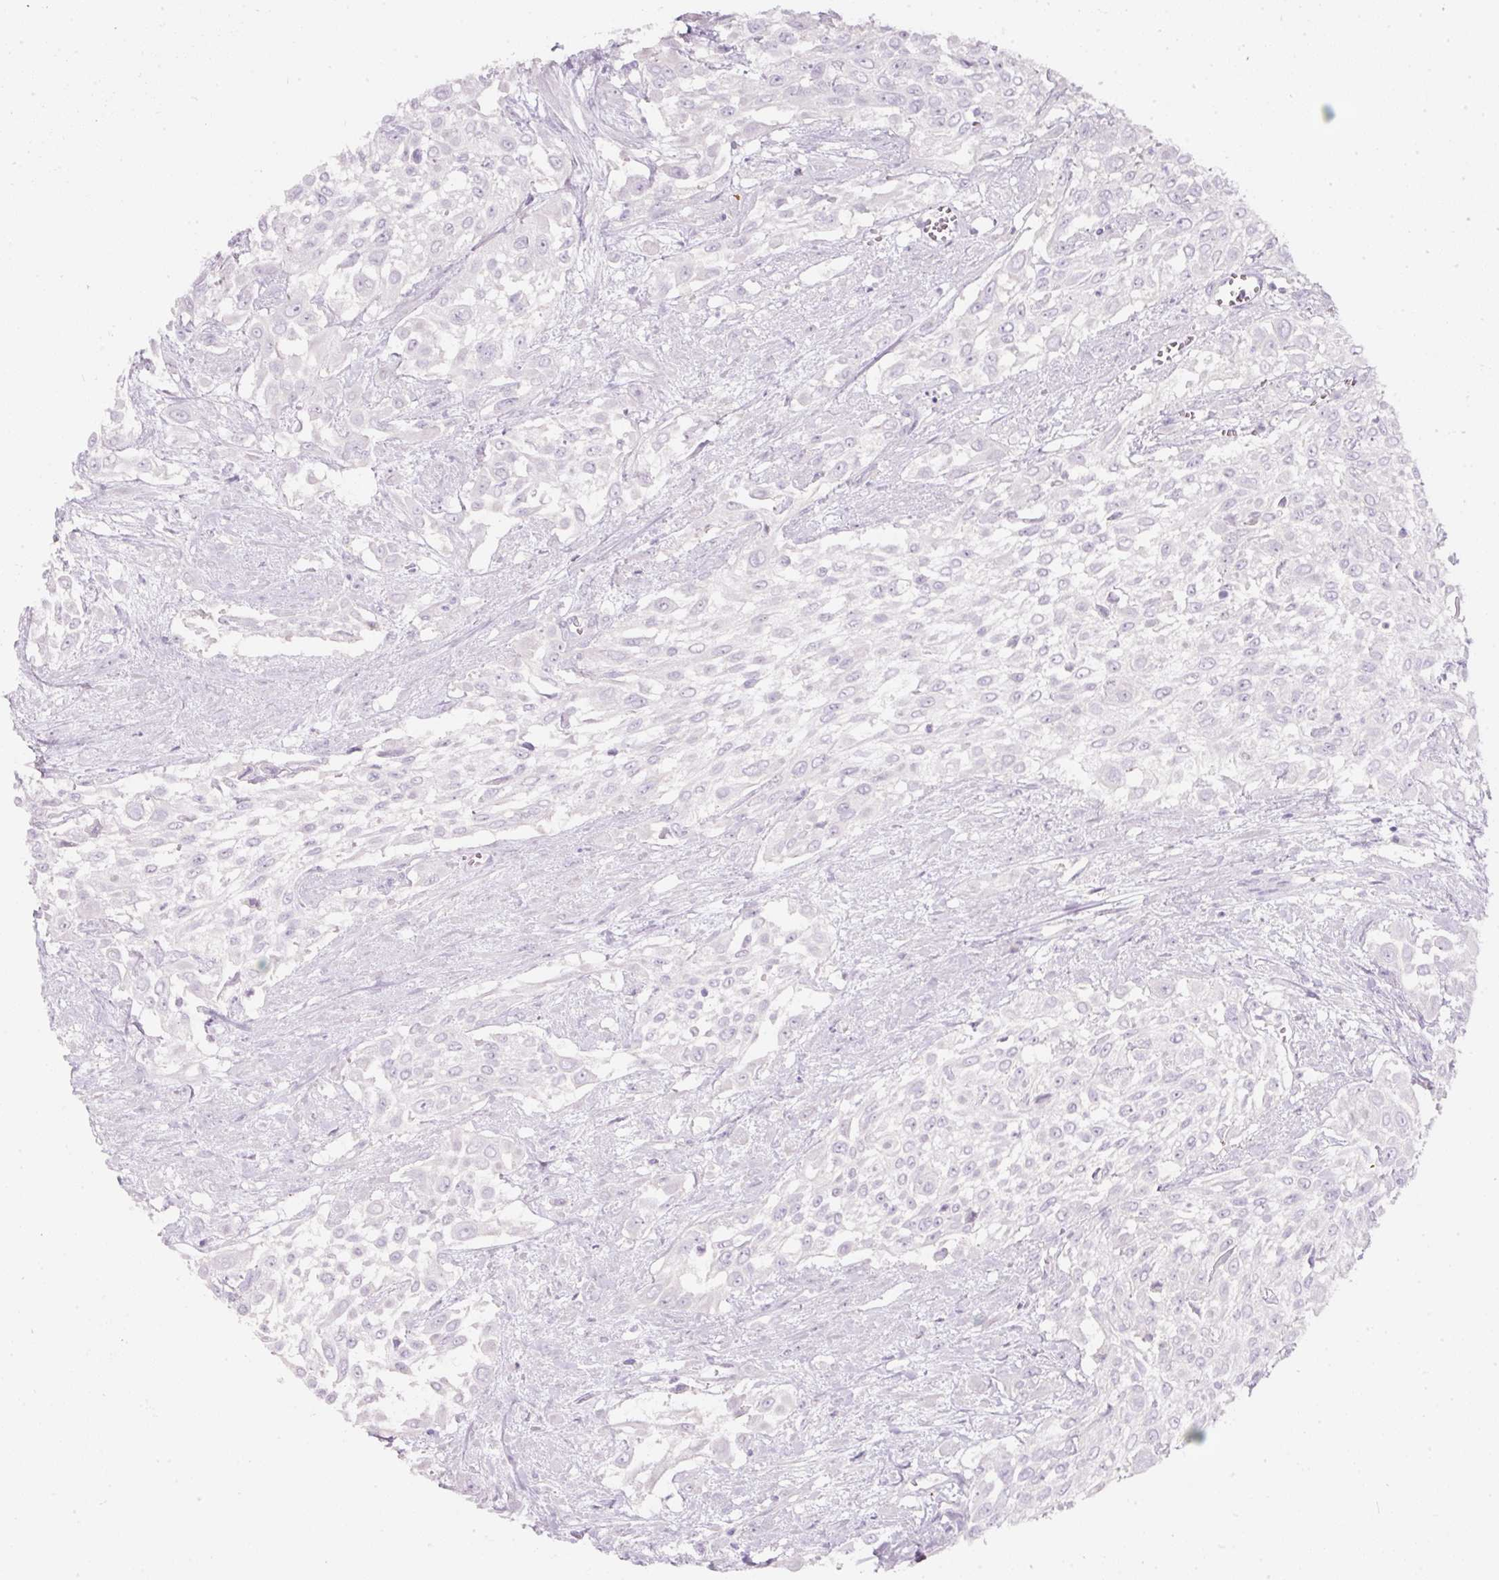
{"staining": {"intensity": "negative", "quantity": "none", "location": "none"}, "tissue": "urothelial cancer", "cell_type": "Tumor cells", "image_type": "cancer", "snomed": [{"axis": "morphology", "description": "Urothelial carcinoma, High grade"}, {"axis": "topography", "description": "Urinary bladder"}], "caption": "An immunohistochemistry image of high-grade urothelial carcinoma is shown. There is no staining in tumor cells of high-grade urothelial carcinoma.", "gene": "SLC2A2", "patient": {"sex": "male", "age": 57}}